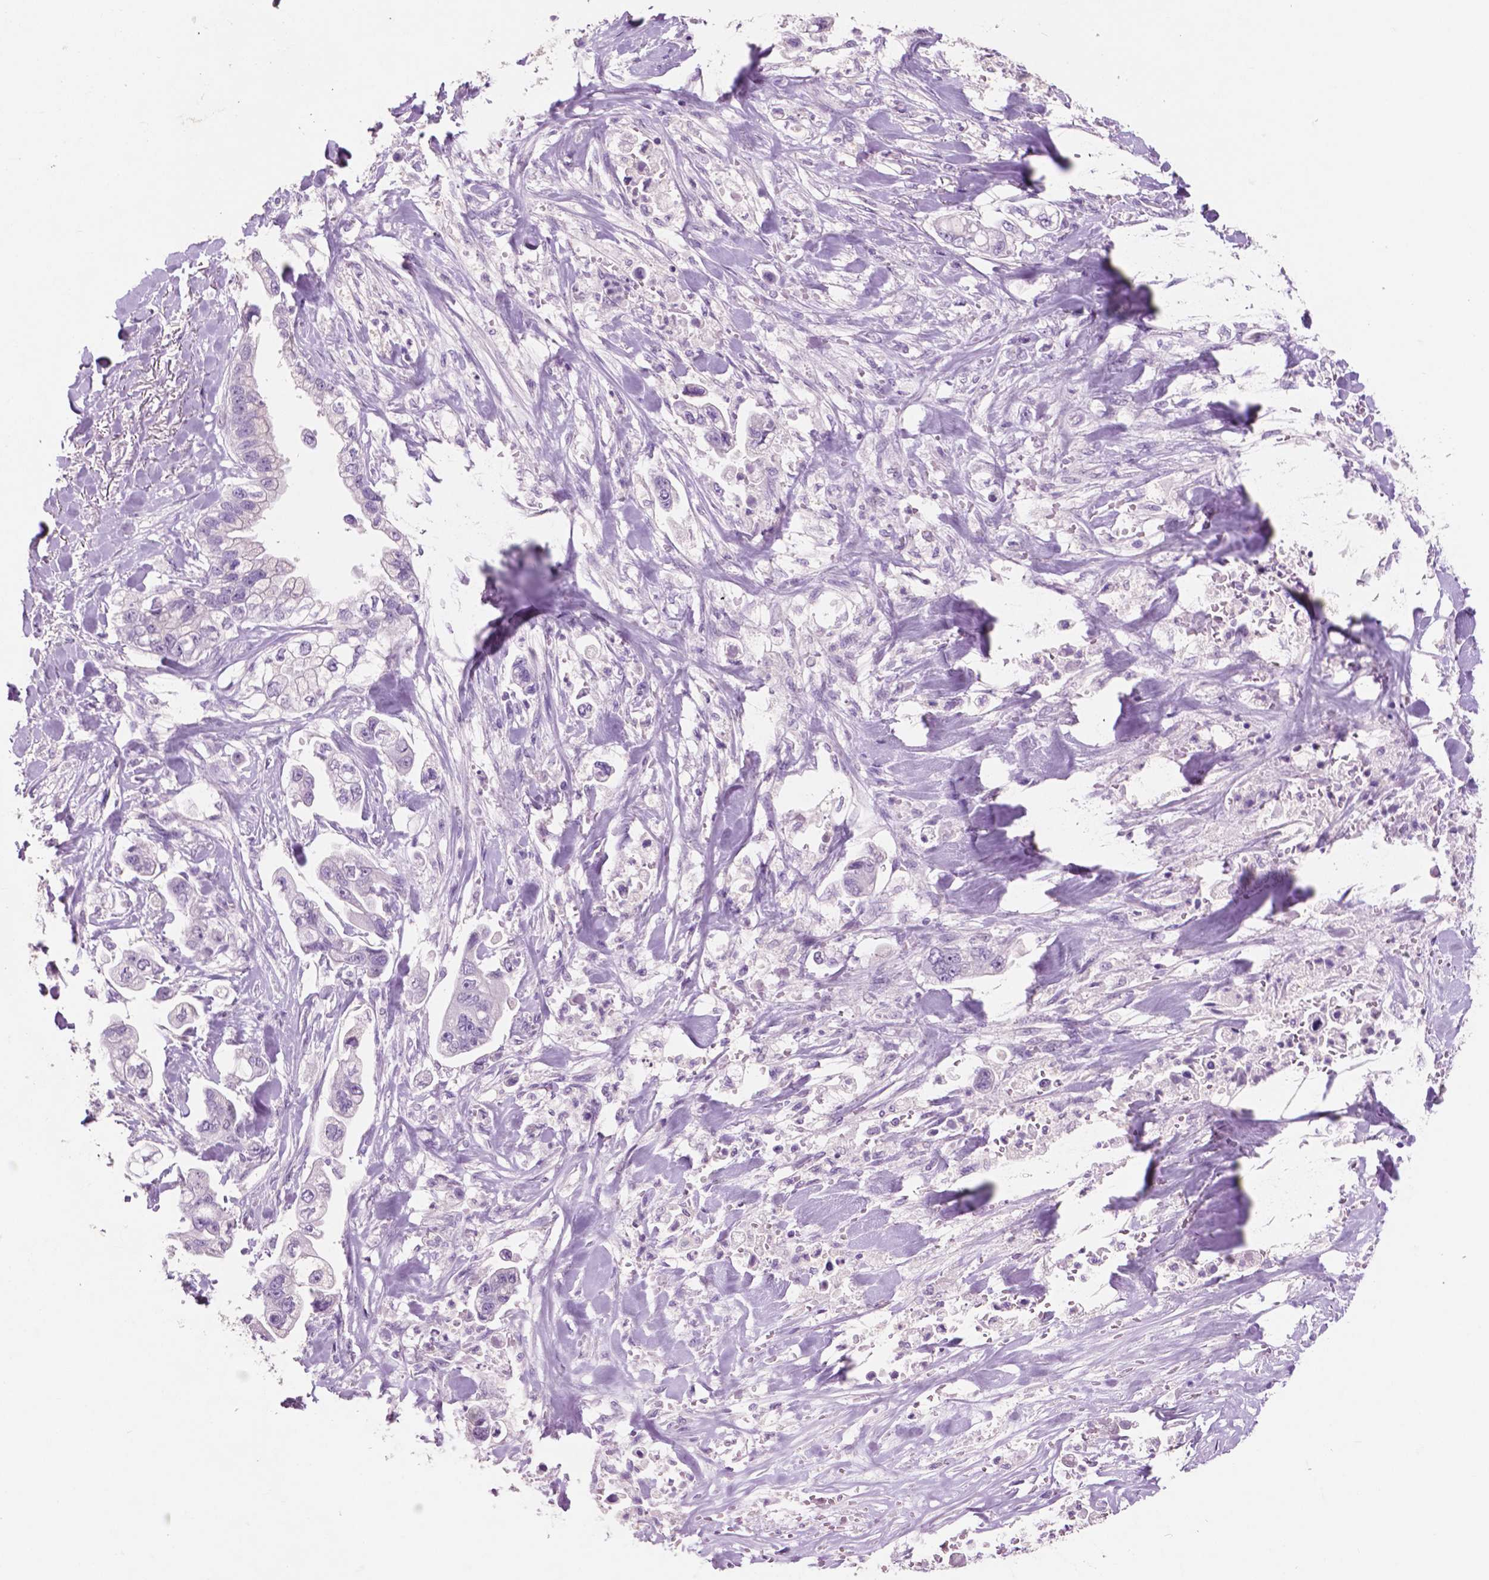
{"staining": {"intensity": "negative", "quantity": "none", "location": "none"}, "tissue": "stomach cancer", "cell_type": "Tumor cells", "image_type": "cancer", "snomed": [{"axis": "morphology", "description": "Adenocarcinoma, NOS"}, {"axis": "topography", "description": "Stomach"}], "caption": "Tumor cells are negative for protein expression in human adenocarcinoma (stomach). The staining is performed using DAB brown chromogen with nuclei counter-stained in using hematoxylin.", "gene": "IDO1", "patient": {"sex": "male", "age": 62}}